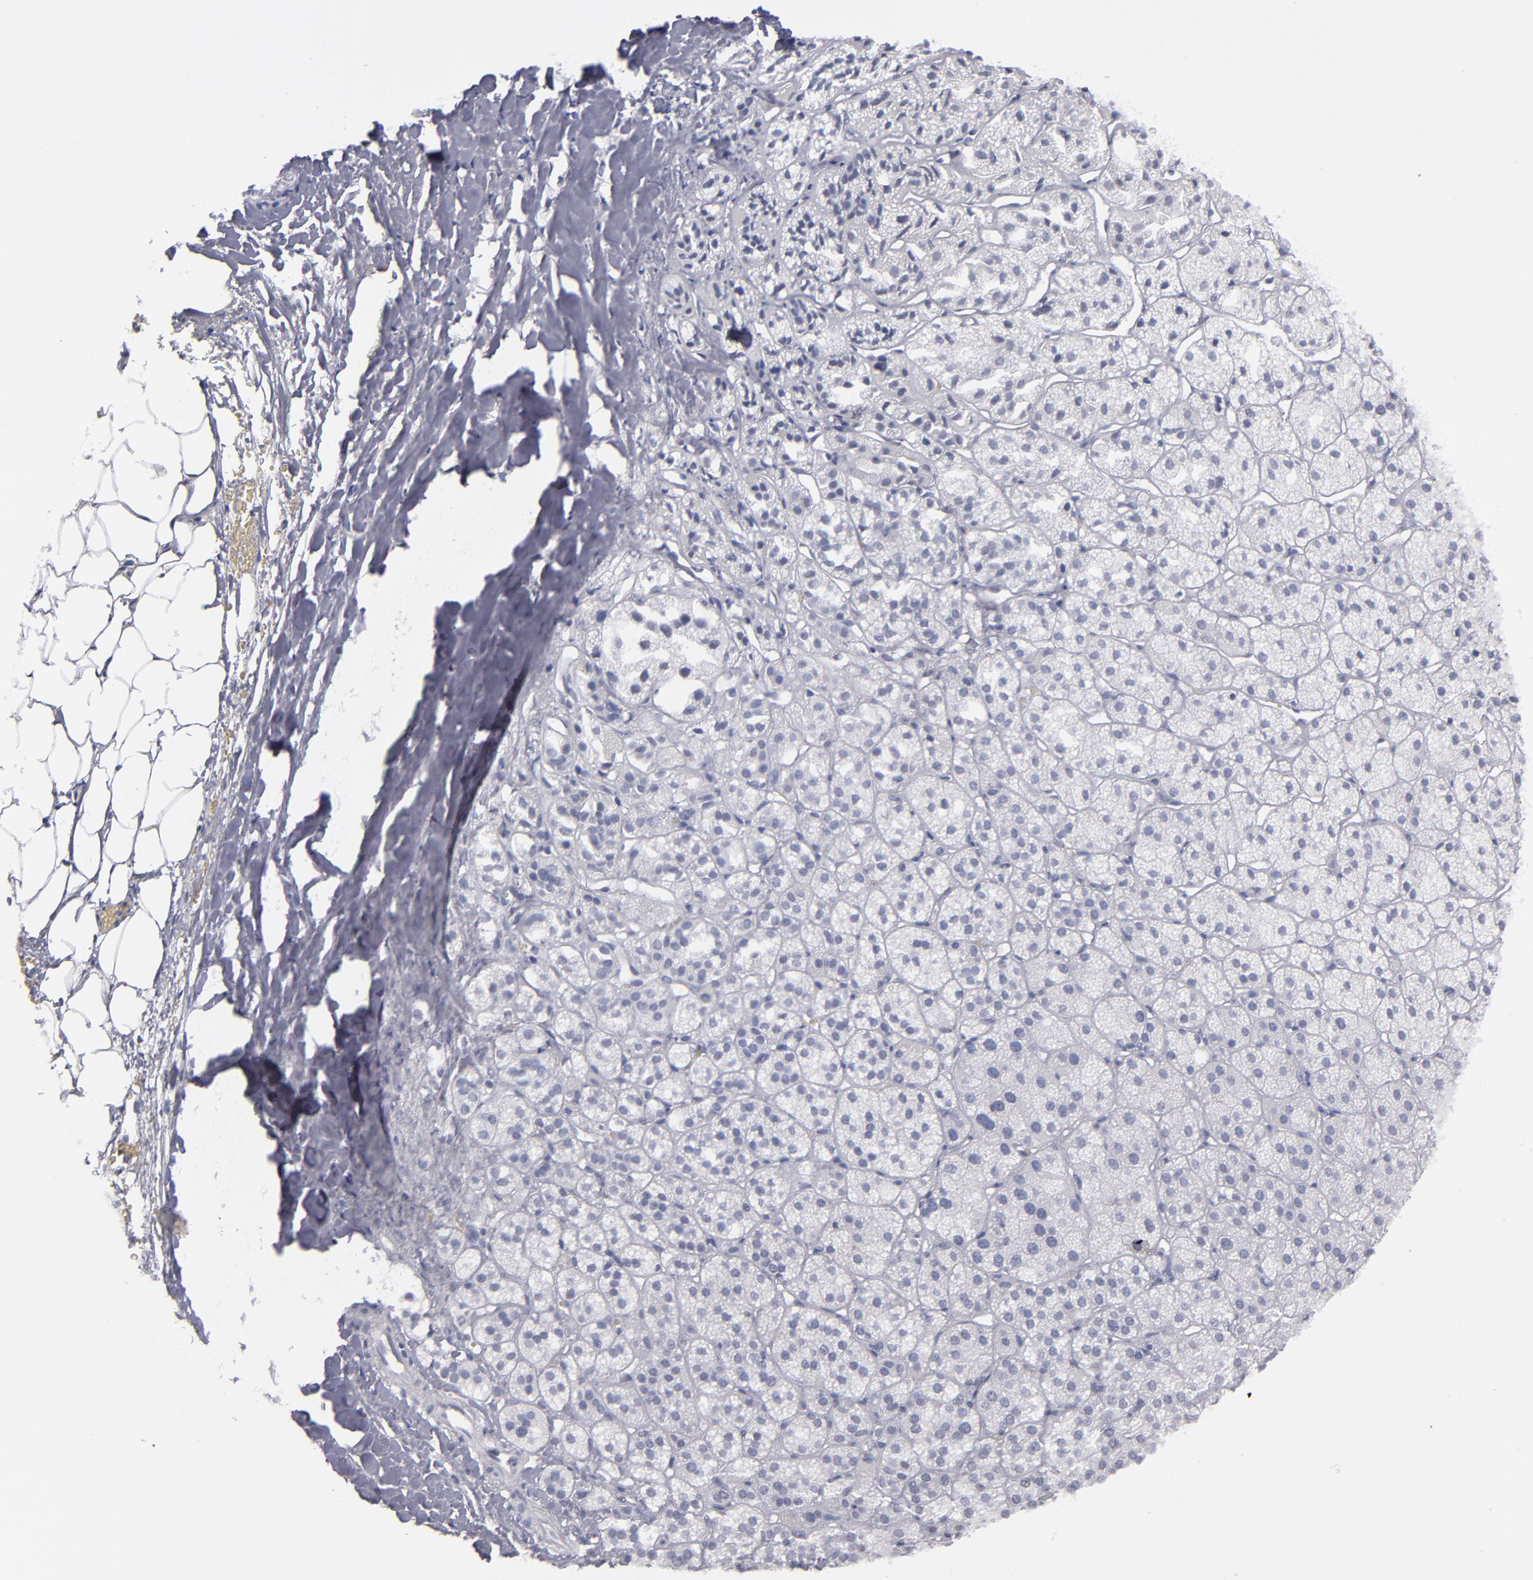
{"staining": {"intensity": "moderate", "quantity": ">75%", "location": "nuclear"}, "tissue": "adrenal gland", "cell_type": "Glandular cells", "image_type": "normal", "snomed": [{"axis": "morphology", "description": "Normal tissue, NOS"}, {"axis": "topography", "description": "Adrenal gland"}], "caption": "Immunohistochemistry histopathology image of unremarkable adrenal gland: human adrenal gland stained using immunohistochemistry (IHC) shows medium levels of moderate protein expression localized specifically in the nuclear of glandular cells, appearing as a nuclear brown color.", "gene": "TERF2", "patient": {"sex": "female", "age": 71}}